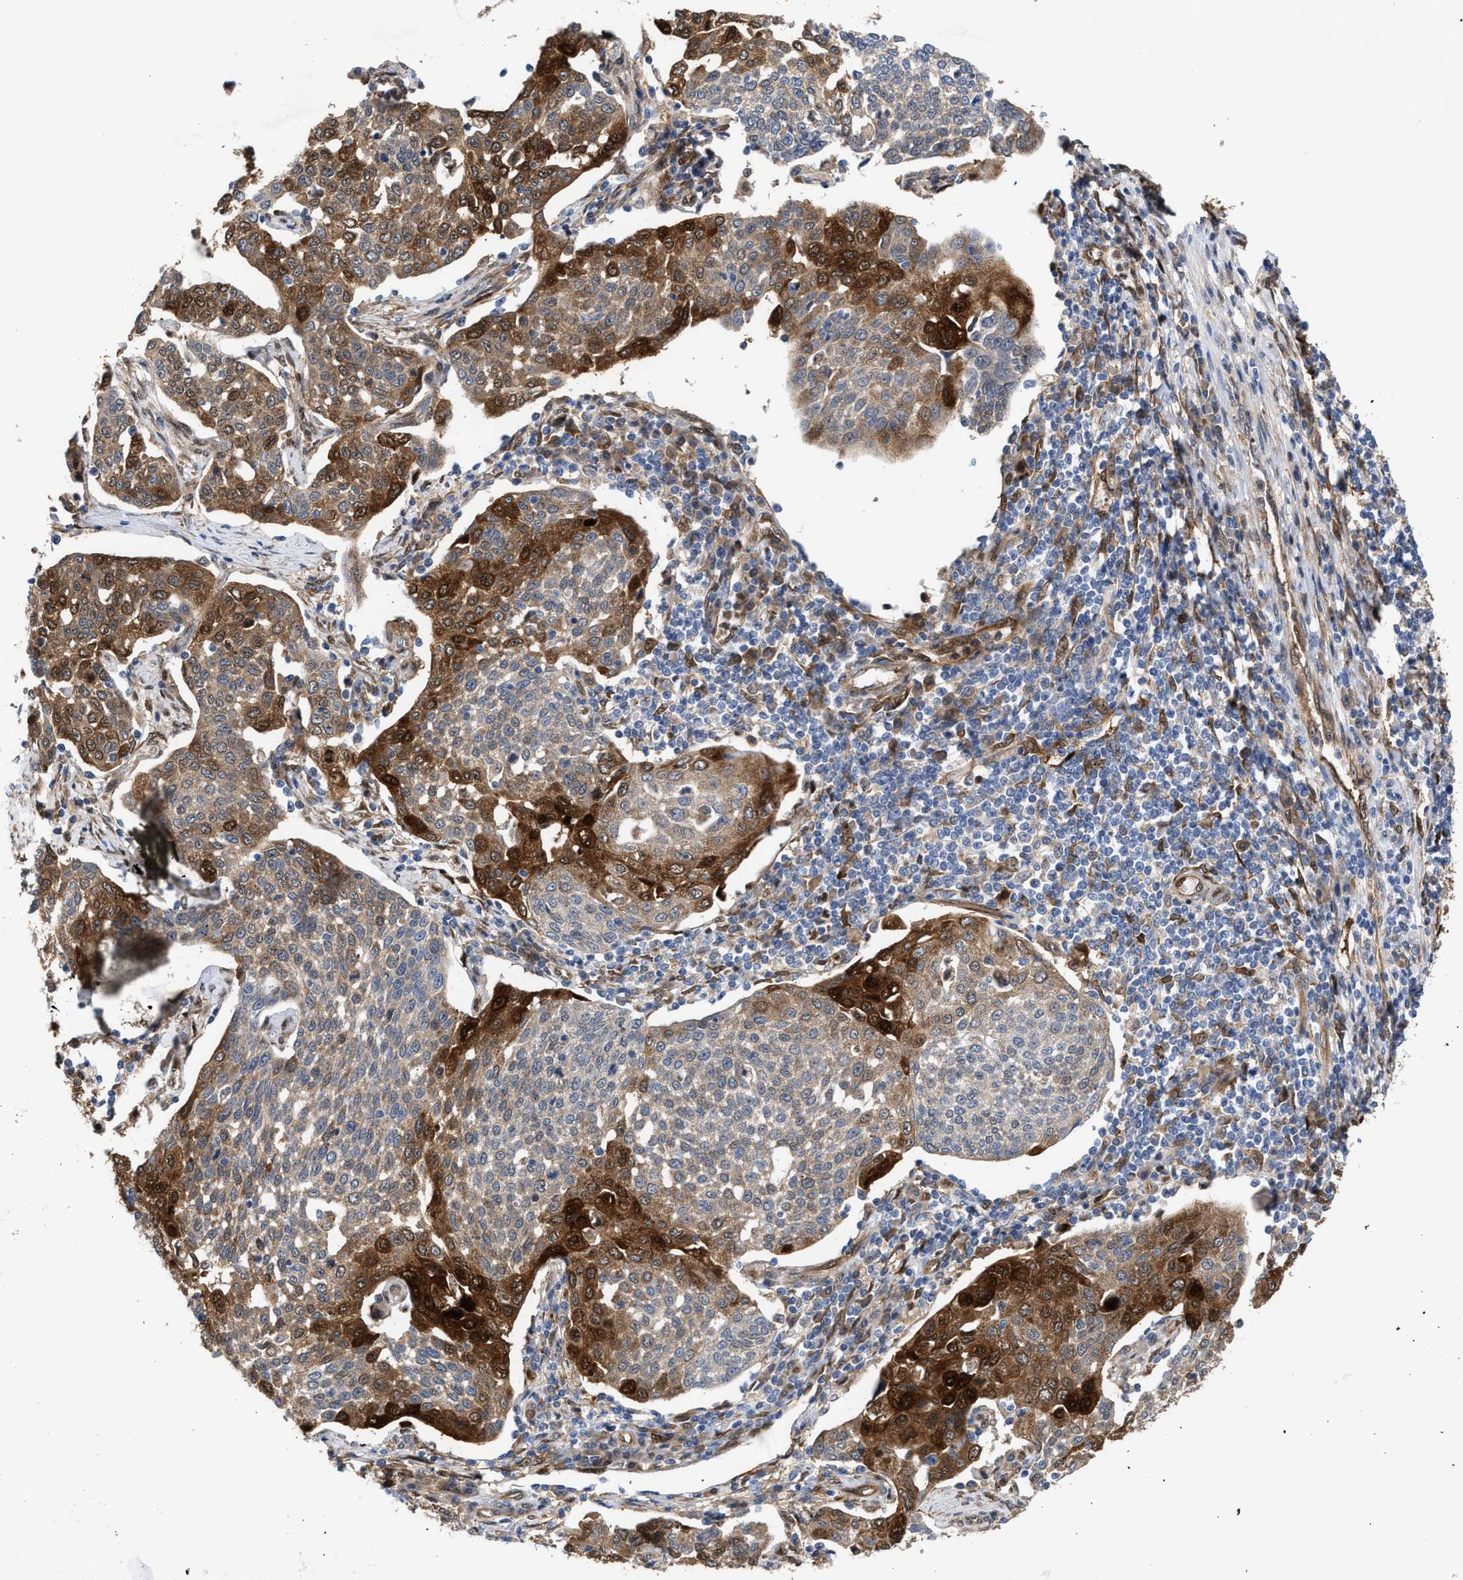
{"staining": {"intensity": "strong", "quantity": "<25%", "location": "cytoplasmic/membranous,nuclear"}, "tissue": "cervical cancer", "cell_type": "Tumor cells", "image_type": "cancer", "snomed": [{"axis": "morphology", "description": "Squamous cell carcinoma, NOS"}, {"axis": "topography", "description": "Cervix"}], "caption": "A brown stain labels strong cytoplasmic/membranous and nuclear positivity of a protein in cervical cancer (squamous cell carcinoma) tumor cells.", "gene": "TP53I3", "patient": {"sex": "female", "age": 34}}